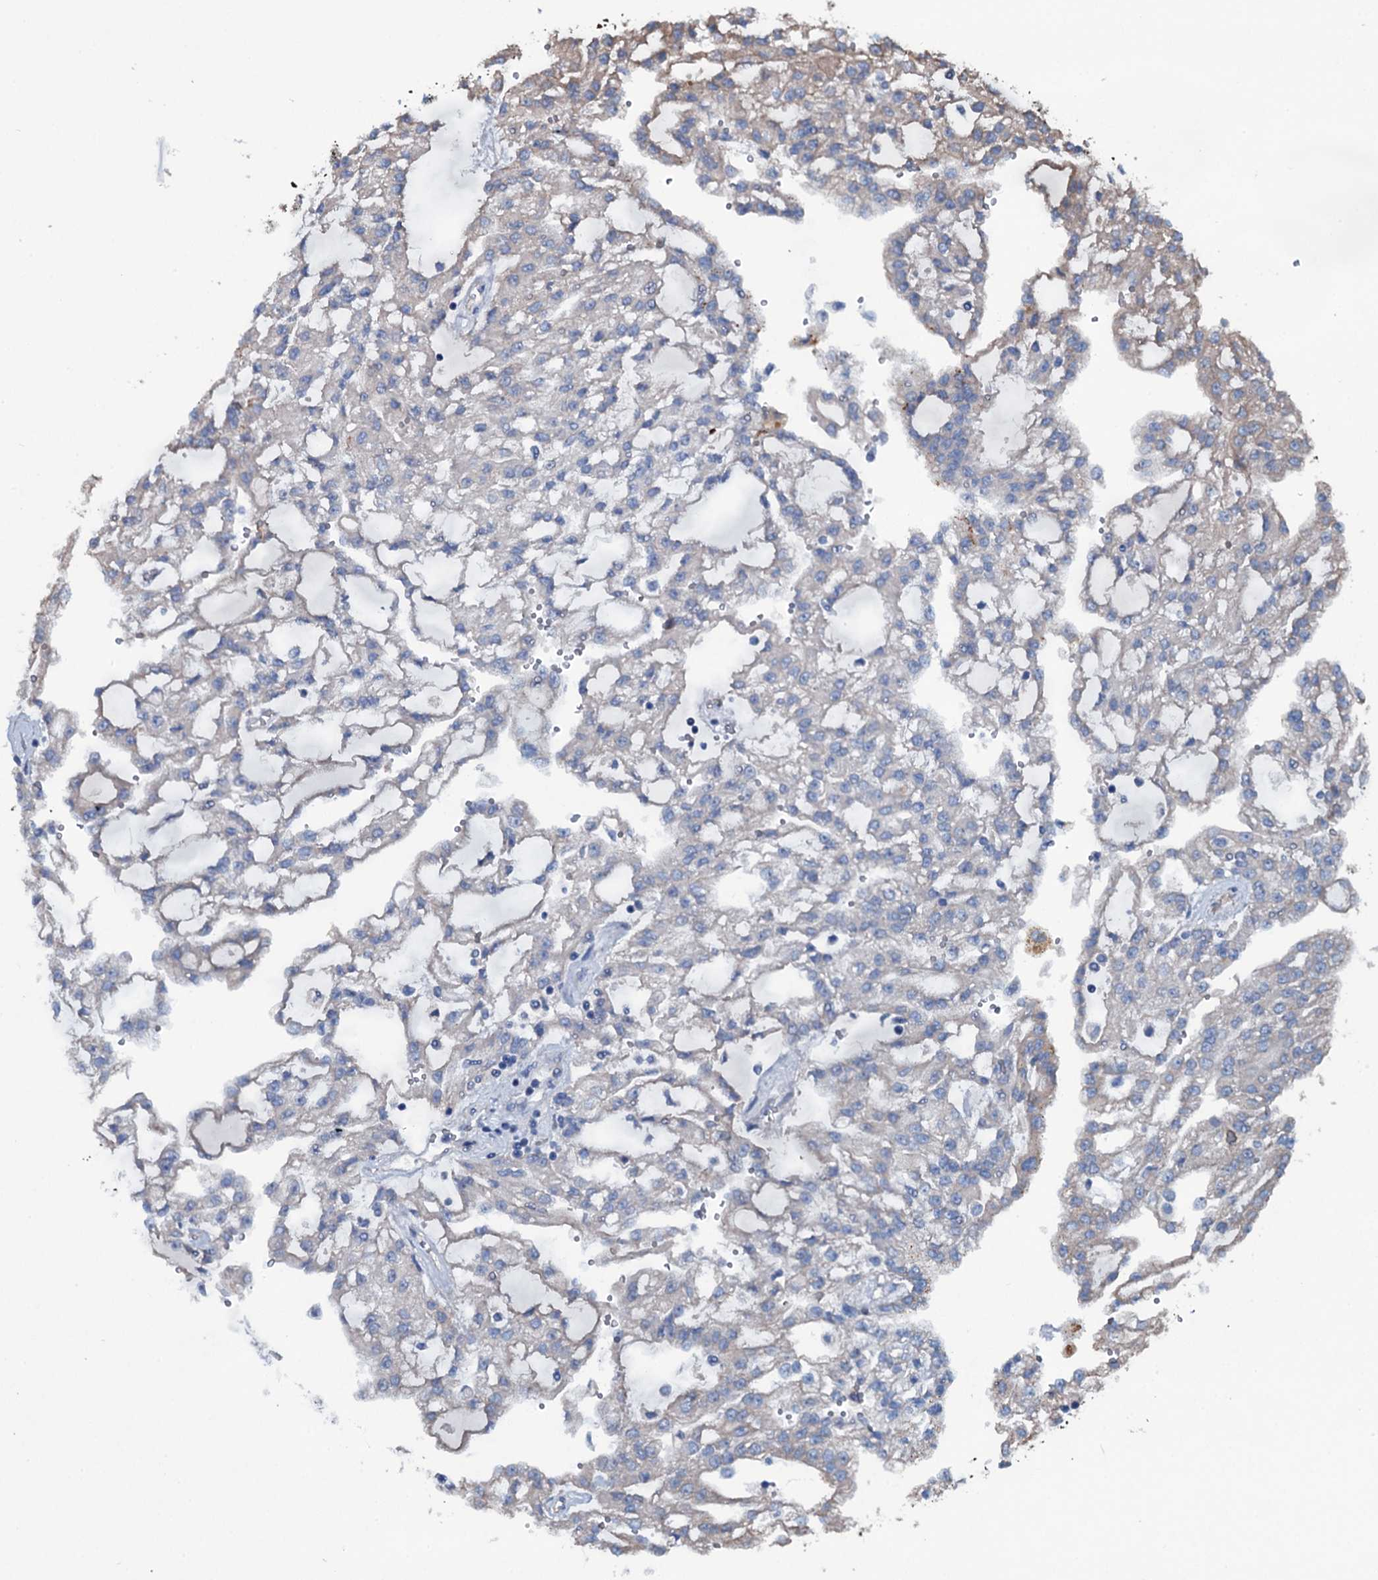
{"staining": {"intensity": "negative", "quantity": "none", "location": "none"}, "tissue": "renal cancer", "cell_type": "Tumor cells", "image_type": "cancer", "snomed": [{"axis": "morphology", "description": "Adenocarcinoma, NOS"}, {"axis": "topography", "description": "Kidney"}], "caption": "Immunohistochemistry histopathology image of renal adenocarcinoma stained for a protein (brown), which shows no expression in tumor cells. Nuclei are stained in blue.", "gene": "DMAC2", "patient": {"sex": "male", "age": 63}}